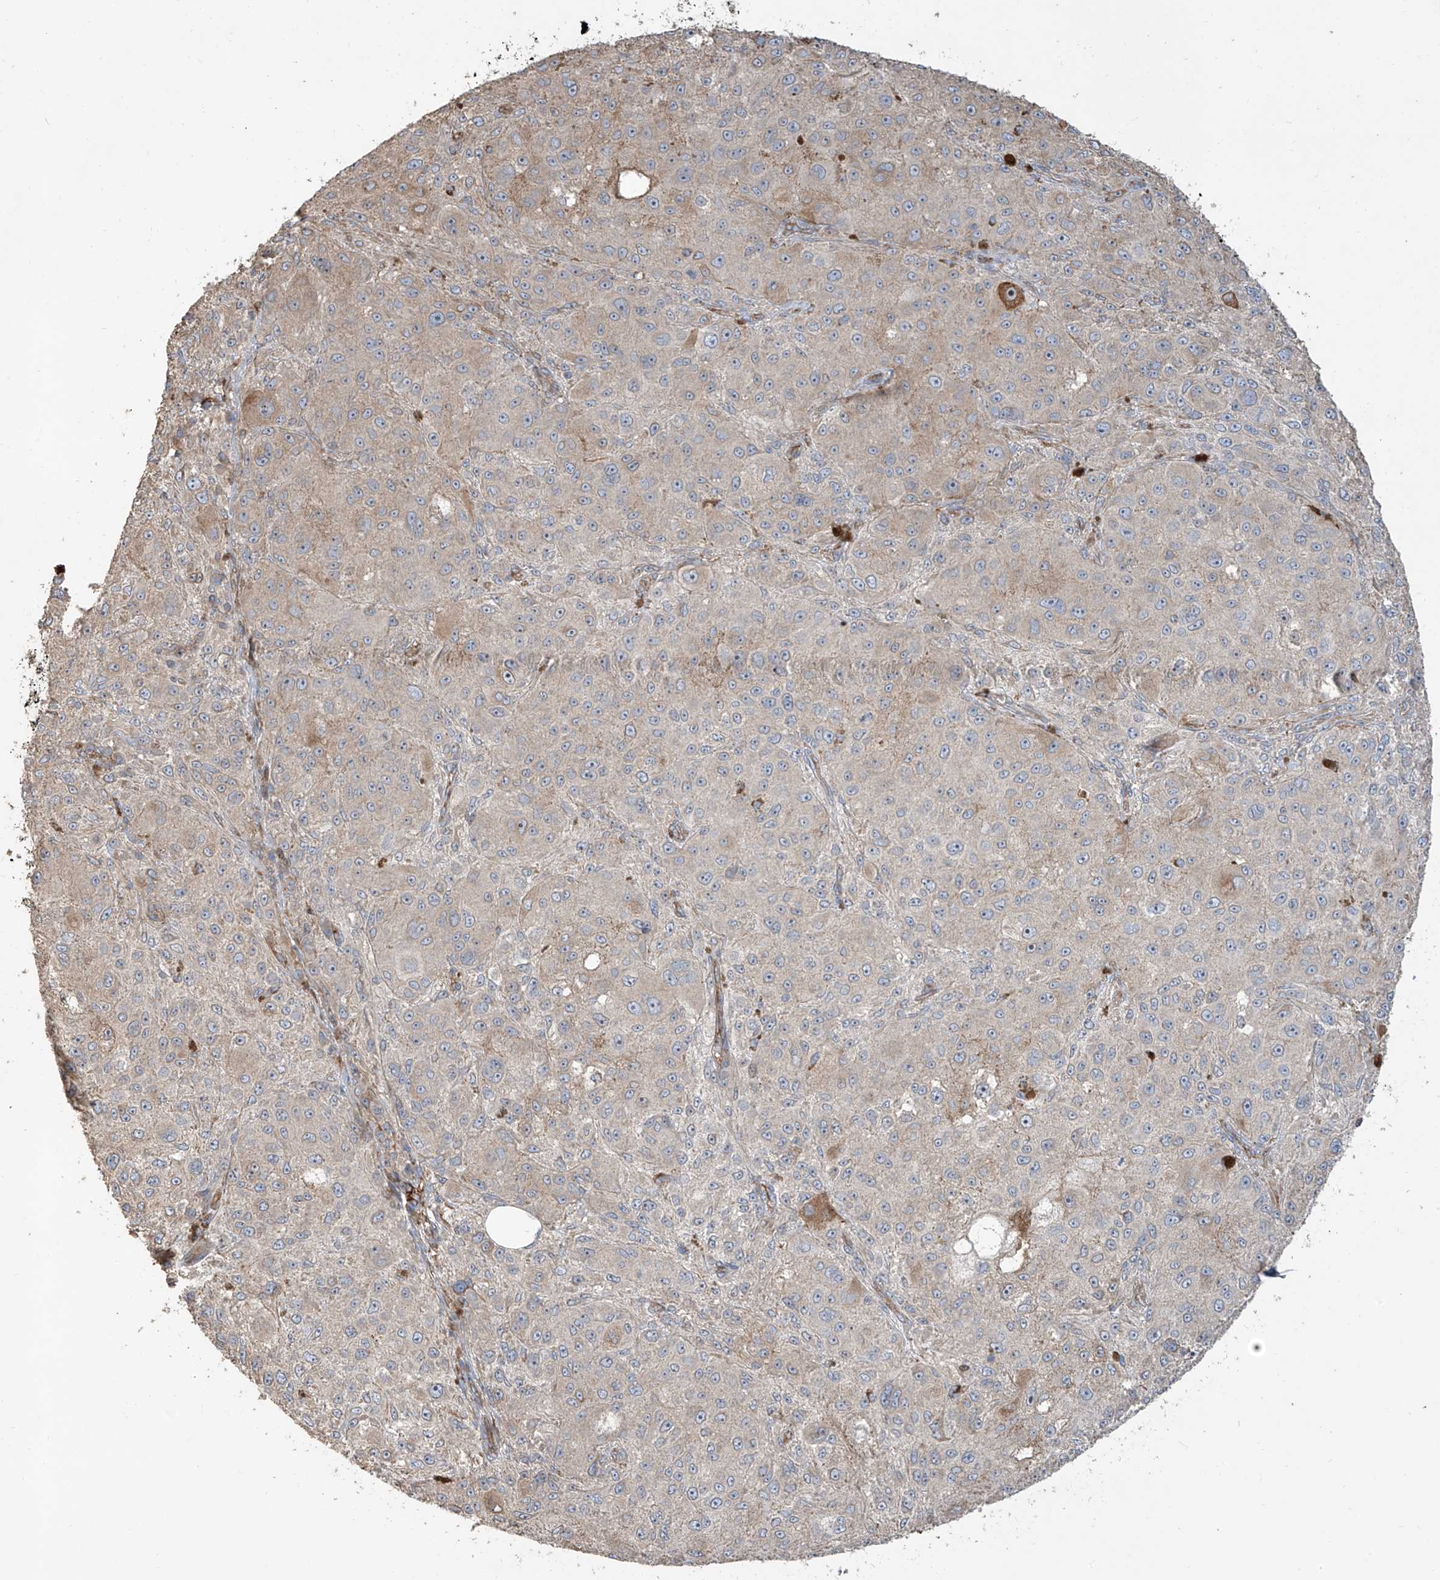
{"staining": {"intensity": "negative", "quantity": "none", "location": "none"}, "tissue": "melanoma", "cell_type": "Tumor cells", "image_type": "cancer", "snomed": [{"axis": "morphology", "description": "Necrosis, NOS"}, {"axis": "morphology", "description": "Malignant melanoma, NOS"}, {"axis": "topography", "description": "Skin"}], "caption": "Immunohistochemistry micrograph of malignant melanoma stained for a protein (brown), which reveals no staining in tumor cells.", "gene": "ABTB1", "patient": {"sex": "female", "age": 87}}